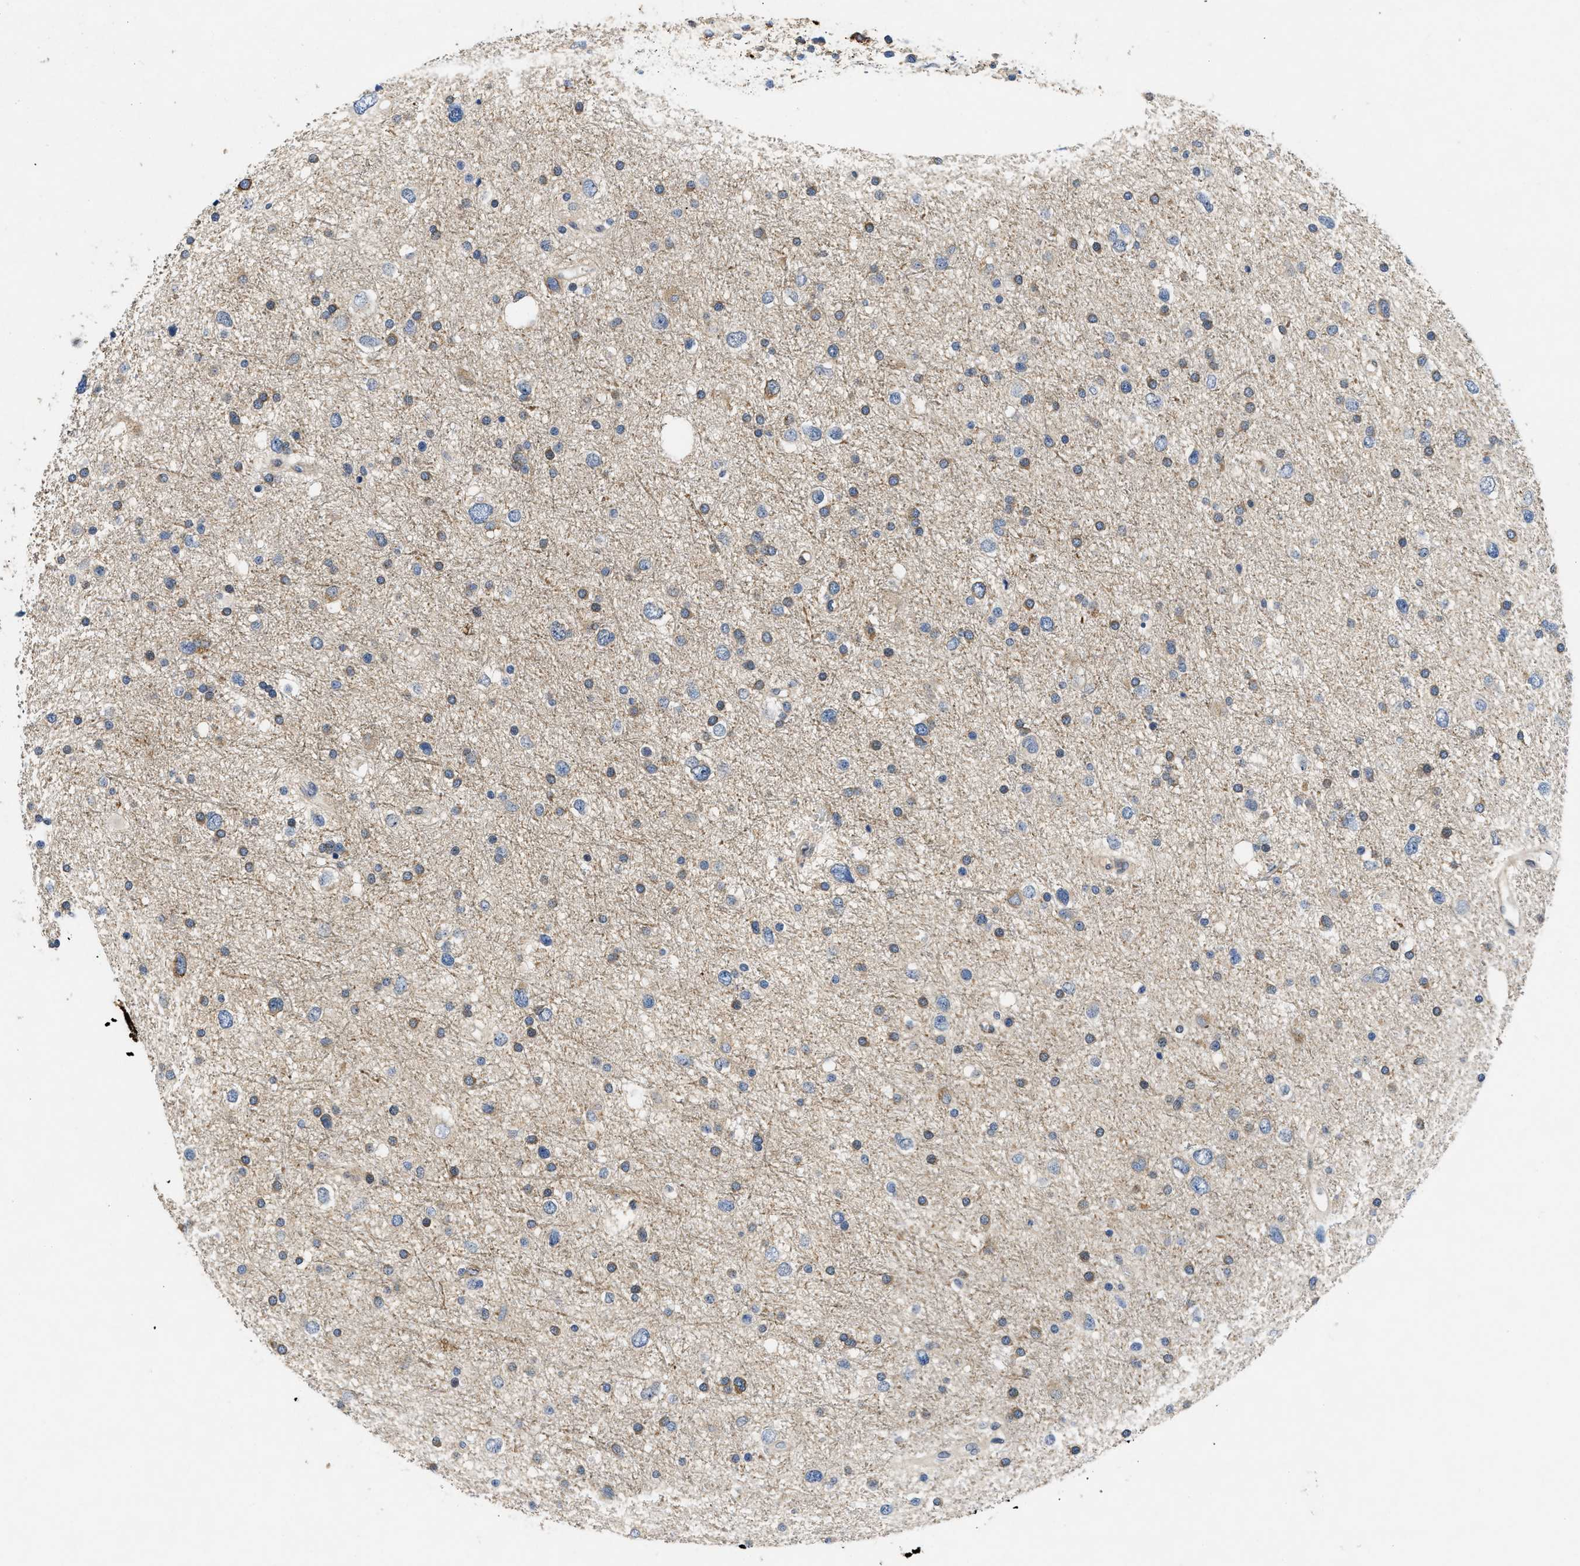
{"staining": {"intensity": "weak", "quantity": "25%-75%", "location": "cytoplasmic/membranous"}, "tissue": "glioma", "cell_type": "Tumor cells", "image_type": "cancer", "snomed": [{"axis": "morphology", "description": "Glioma, malignant, Low grade"}, {"axis": "topography", "description": "Brain"}], "caption": "High-power microscopy captured an IHC micrograph of glioma, revealing weak cytoplasmic/membranous positivity in about 25%-75% of tumor cells.", "gene": "VIP", "patient": {"sex": "female", "age": 37}}